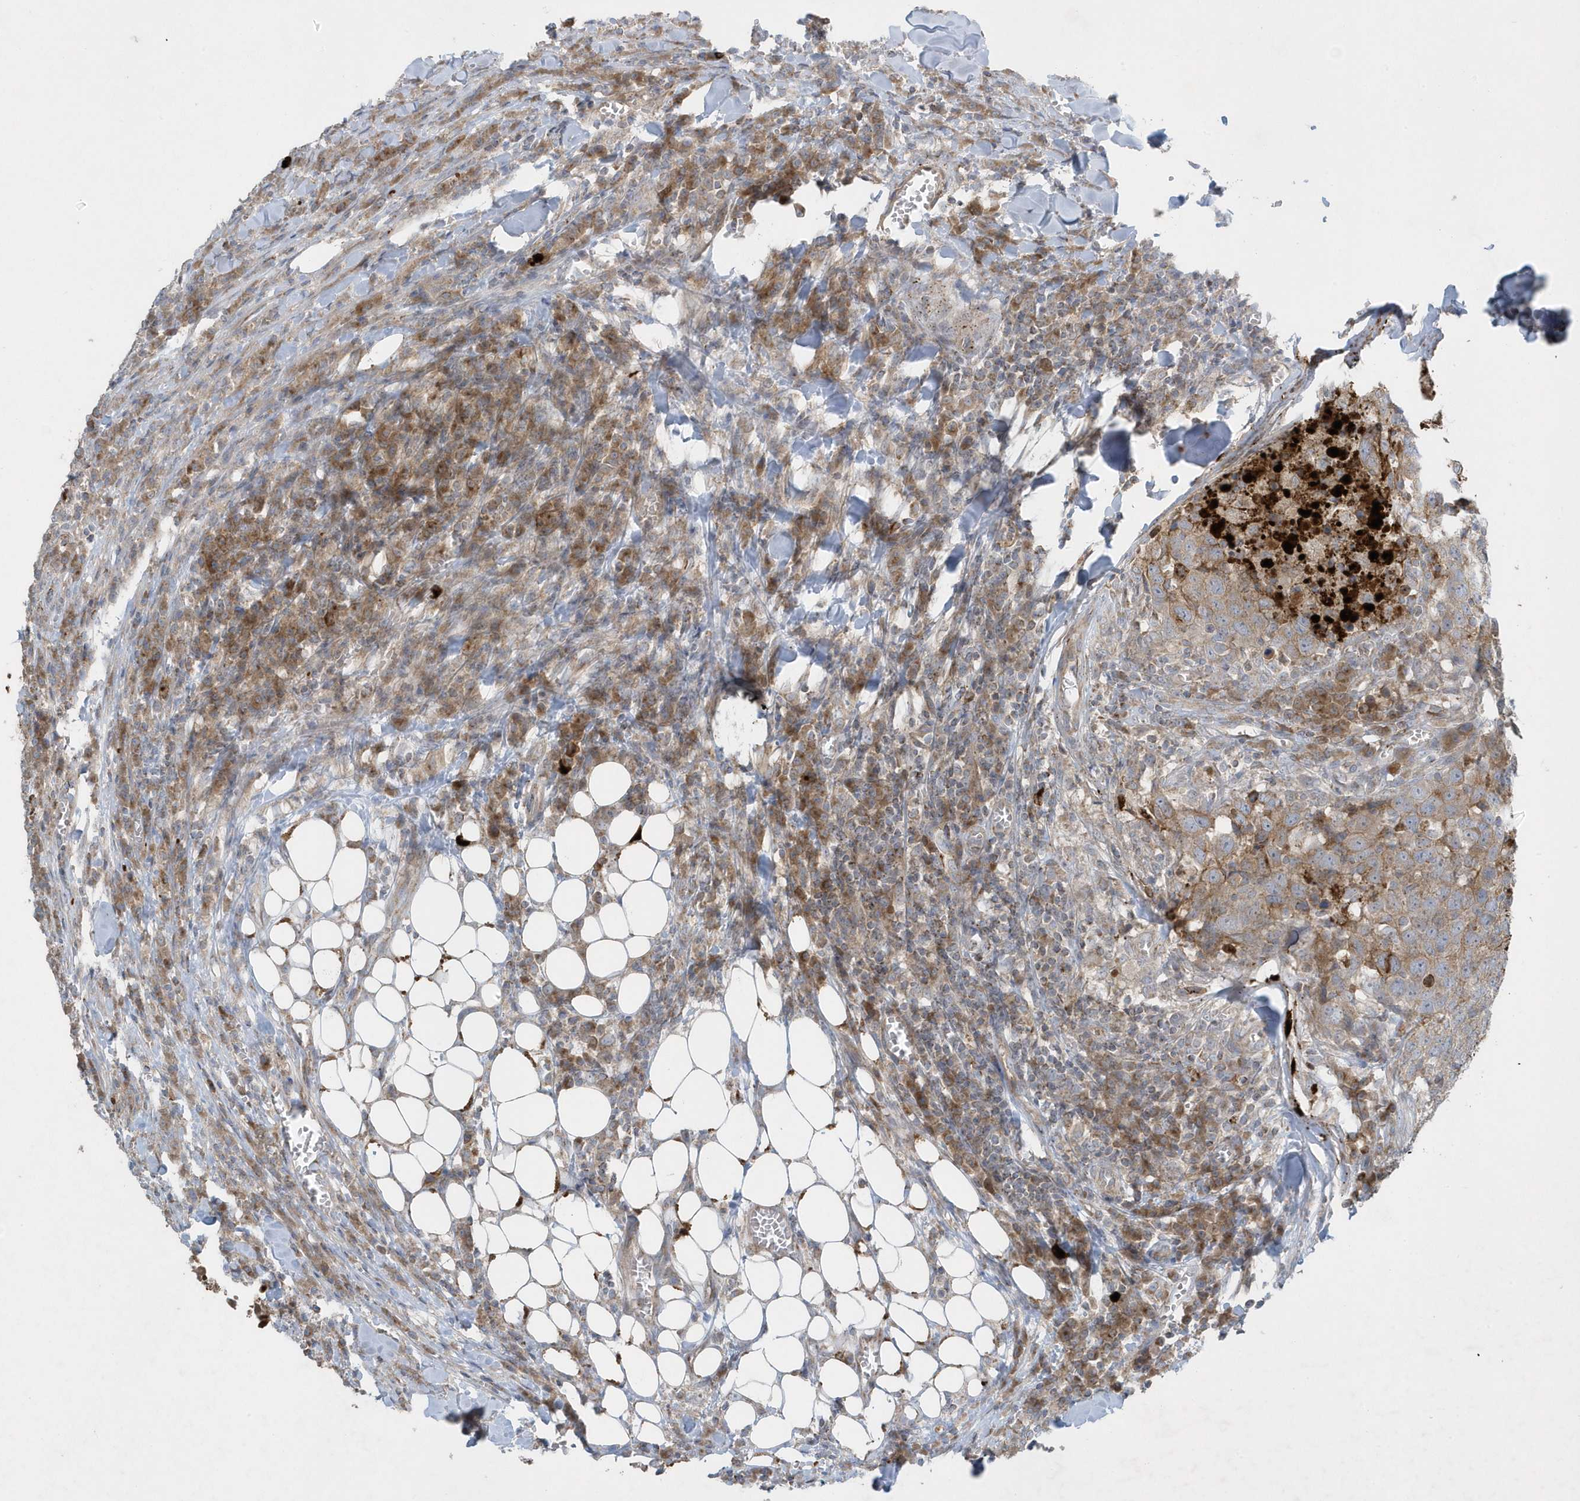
{"staining": {"intensity": "moderate", "quantity": ">75%", "location": "cytoplasmic/membranous"}, "tissue": "head and neck cancer", "cell_type": "Tumor cells", "image_type": "cancer", "snomed": [{"axis": "morphology", "description": "Squamous cell carcinoma, NOS"}, {"axis": "topography", "description": "Head-Neck"}], "caption": "Immunohistochemical staining of squamous cell carcinoma (head and neck) exhibits medium levels of moderate cytoplasmic/membranous protein staining in approximately >75% of tumor cells.", "gene": "SLC38A2", "patient": {"sex": "male", "age": 66}}